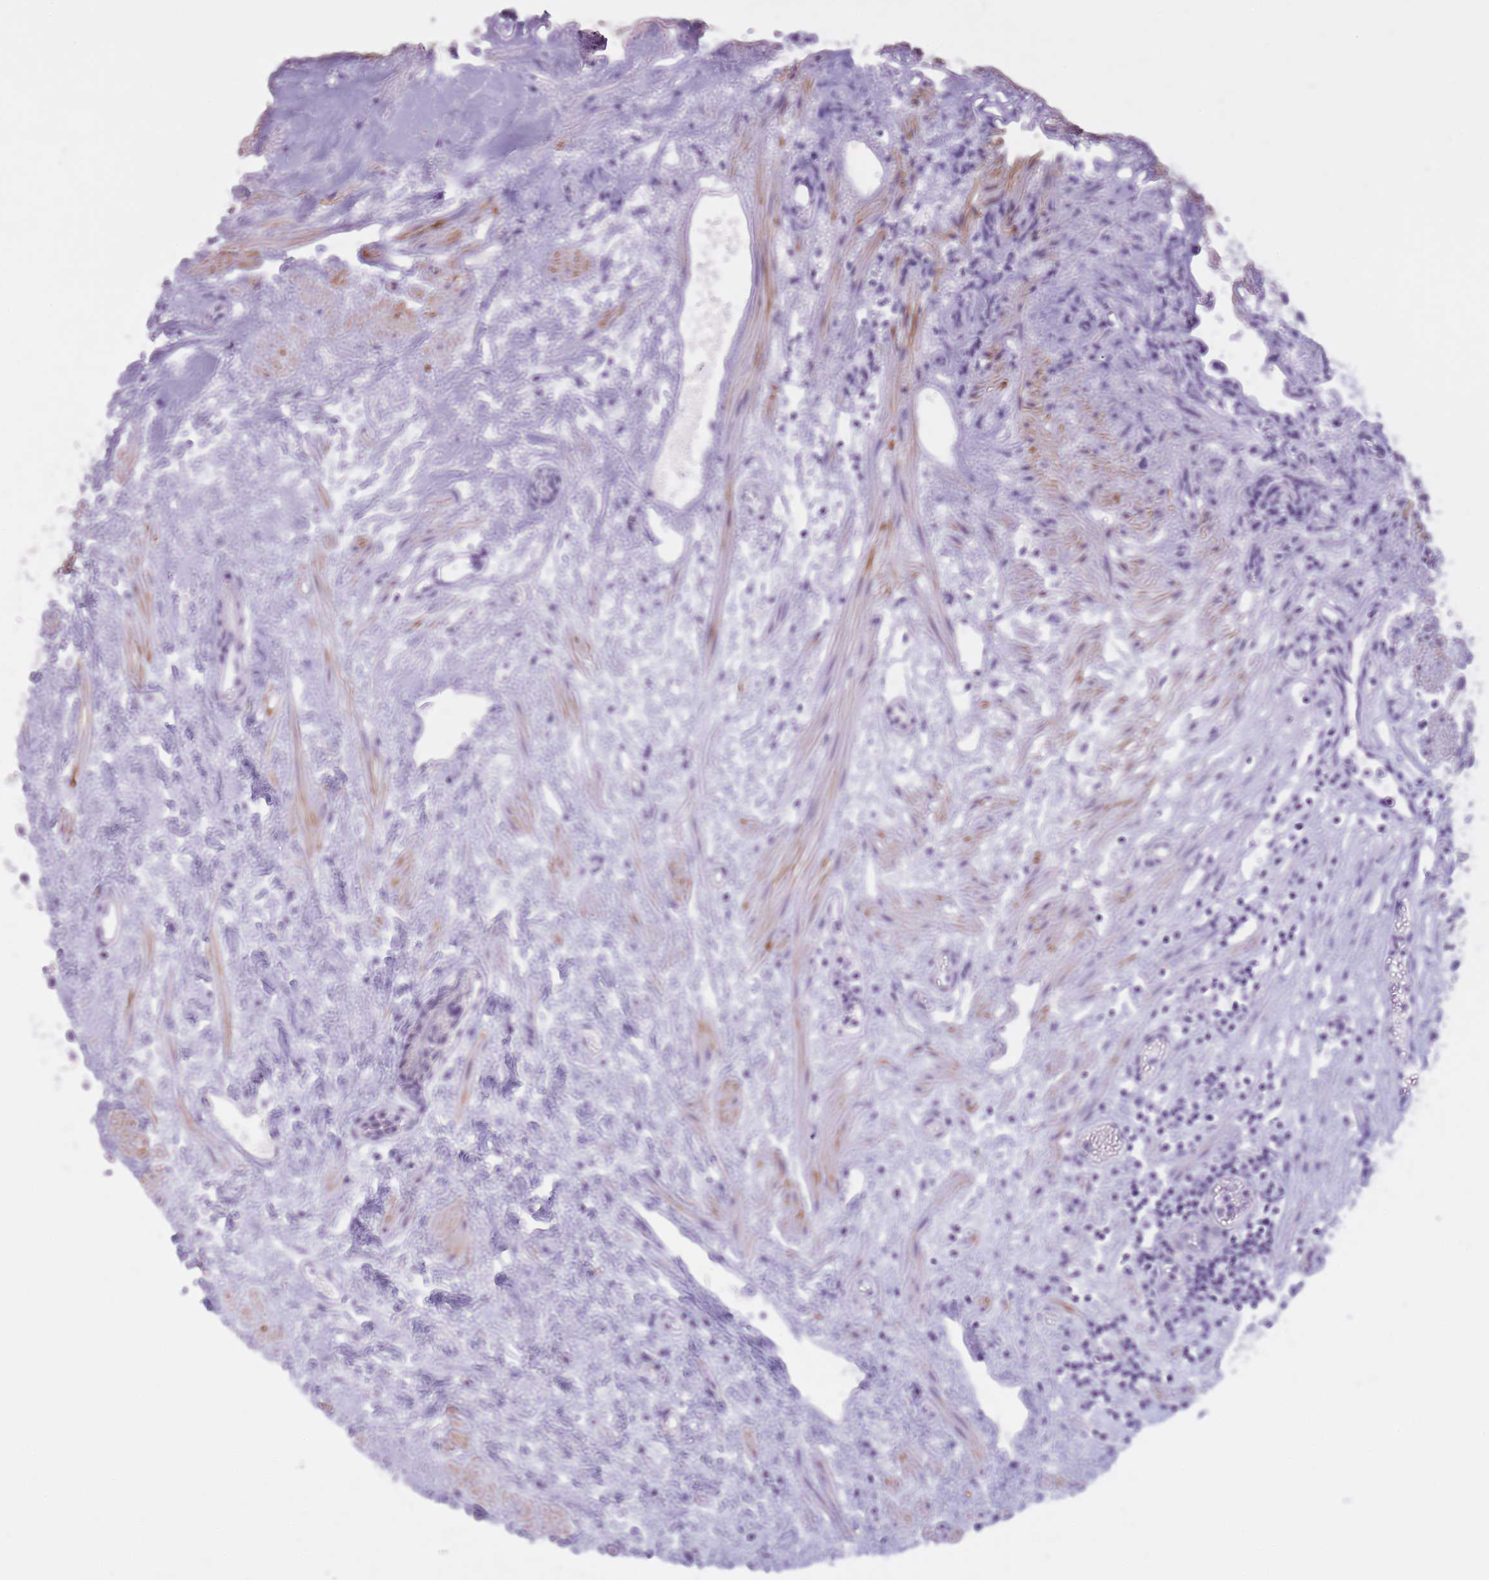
{"staining": {"intensity": "negative", "quantity": "none", "location": "none"}, "tissue": "urothelial cancer", "cell_type": "Tumor cells", "image_type": "cancer", "snomed": [{"axis": "morphology", "description": "Urothelial carcinoma, Low grade"}, {"axis": "topography", "description": "Urinary bladder"}], "caption": "IHC photomicrograph of urothelial carcinoma (low-grade) stained for a protein (brown), which shows no positivity in tumor cells. (DAB (3,3'-diaminobenzidine) immunohistochemistry (IHC) visualized using brightfield microscopy, high magnification).", "gene": "GOLGA6D", "patient": {"sex": "male", "age": 88}}